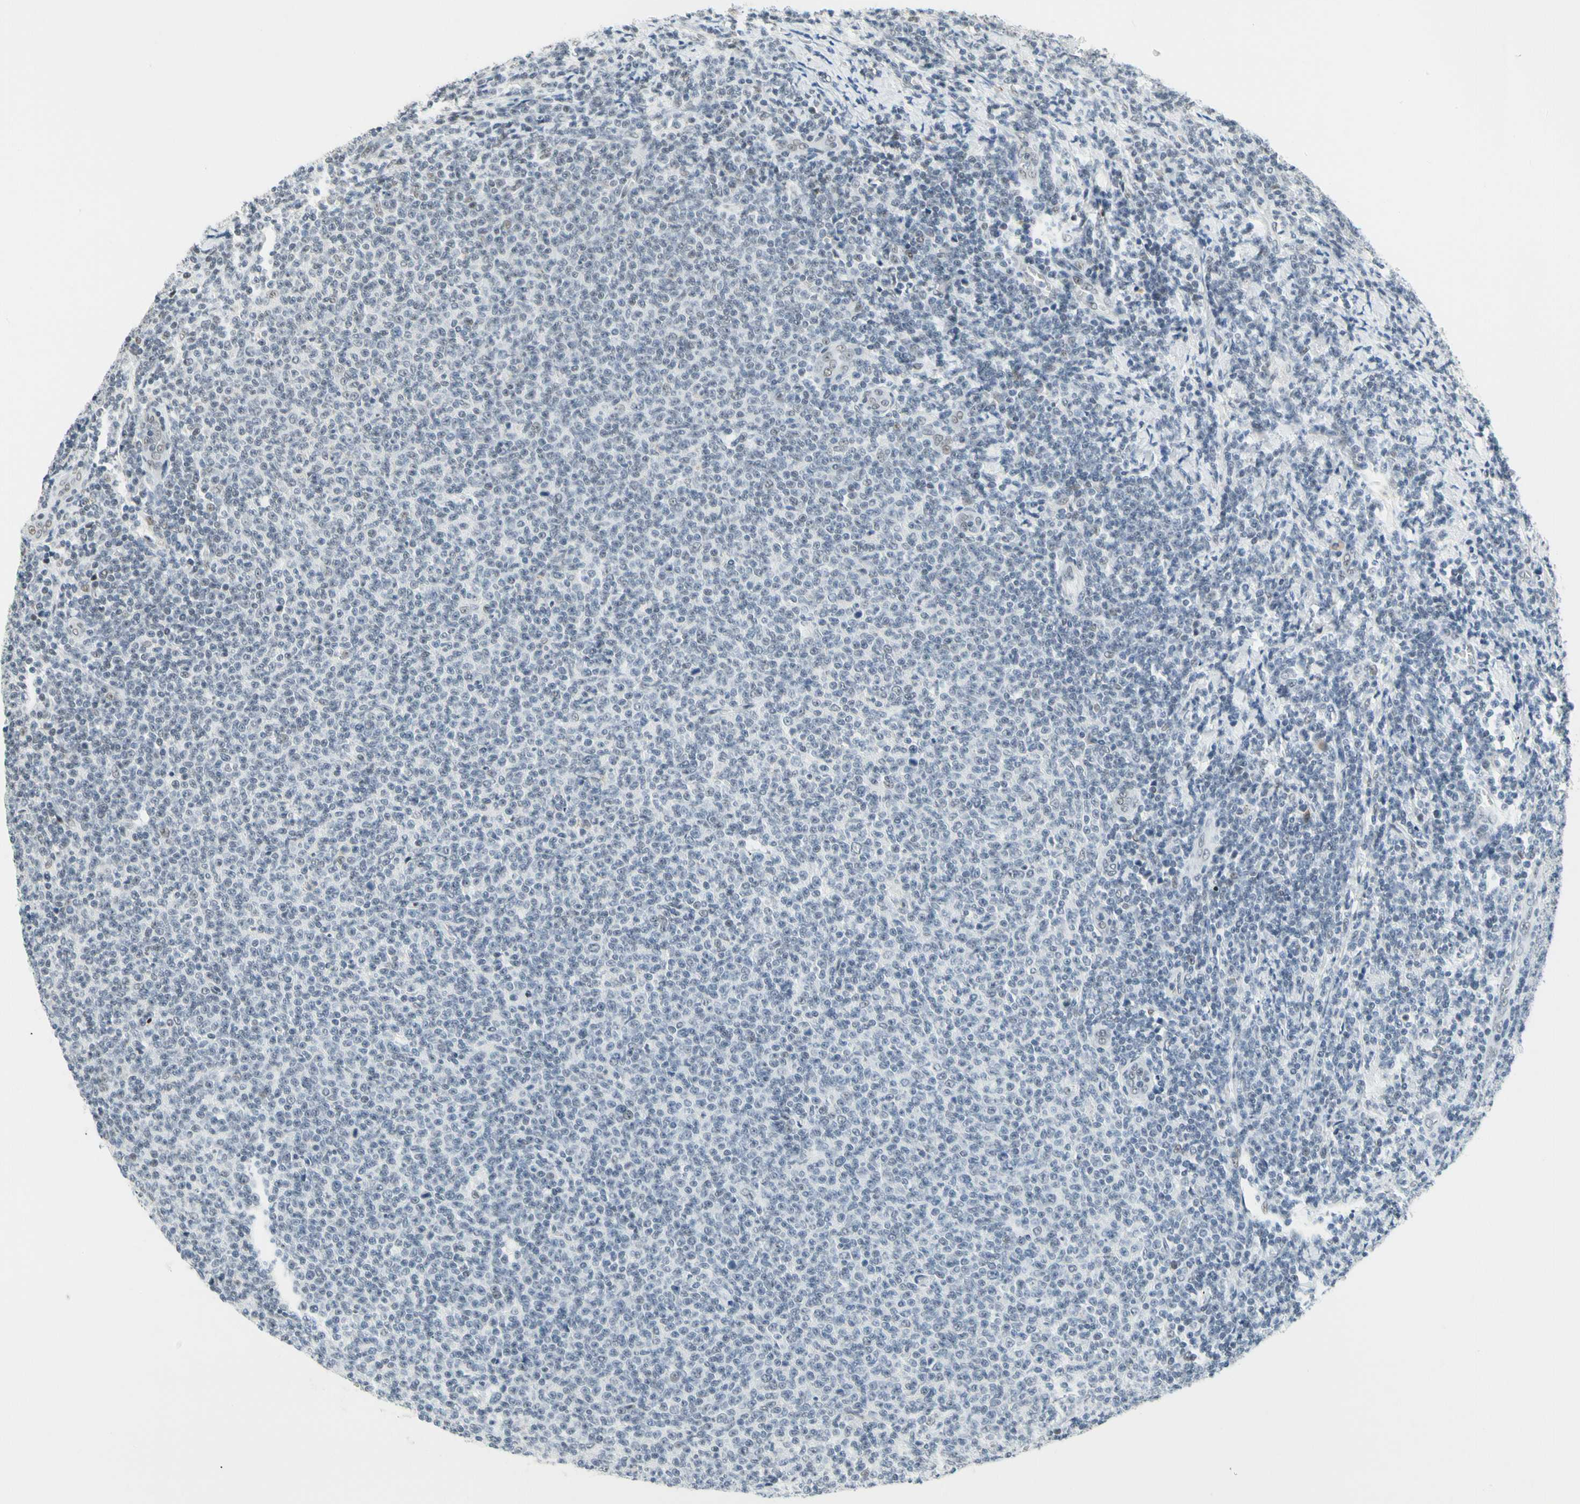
{"staining": {"intensity": "negative", "quantity": "none", "location": "none"}, "tissue": "lymphoma", "cell_type": "Tumor cells", "image_type": "cancer", "snomed": [{"axis": "morphology", "description": "Malignant lymphoma, non-Hodgkin's type, Low grade"}, {"axis": "topography", "description": "Lymph node"}], "caption": "DAB (3,3'-diaminobenzidine) immunohistochemical staining of human lymphoma displays no significant staining in tumor cells.", "gene": "ZSCAN16", "patient": {"sex": "male", "age": 66}}